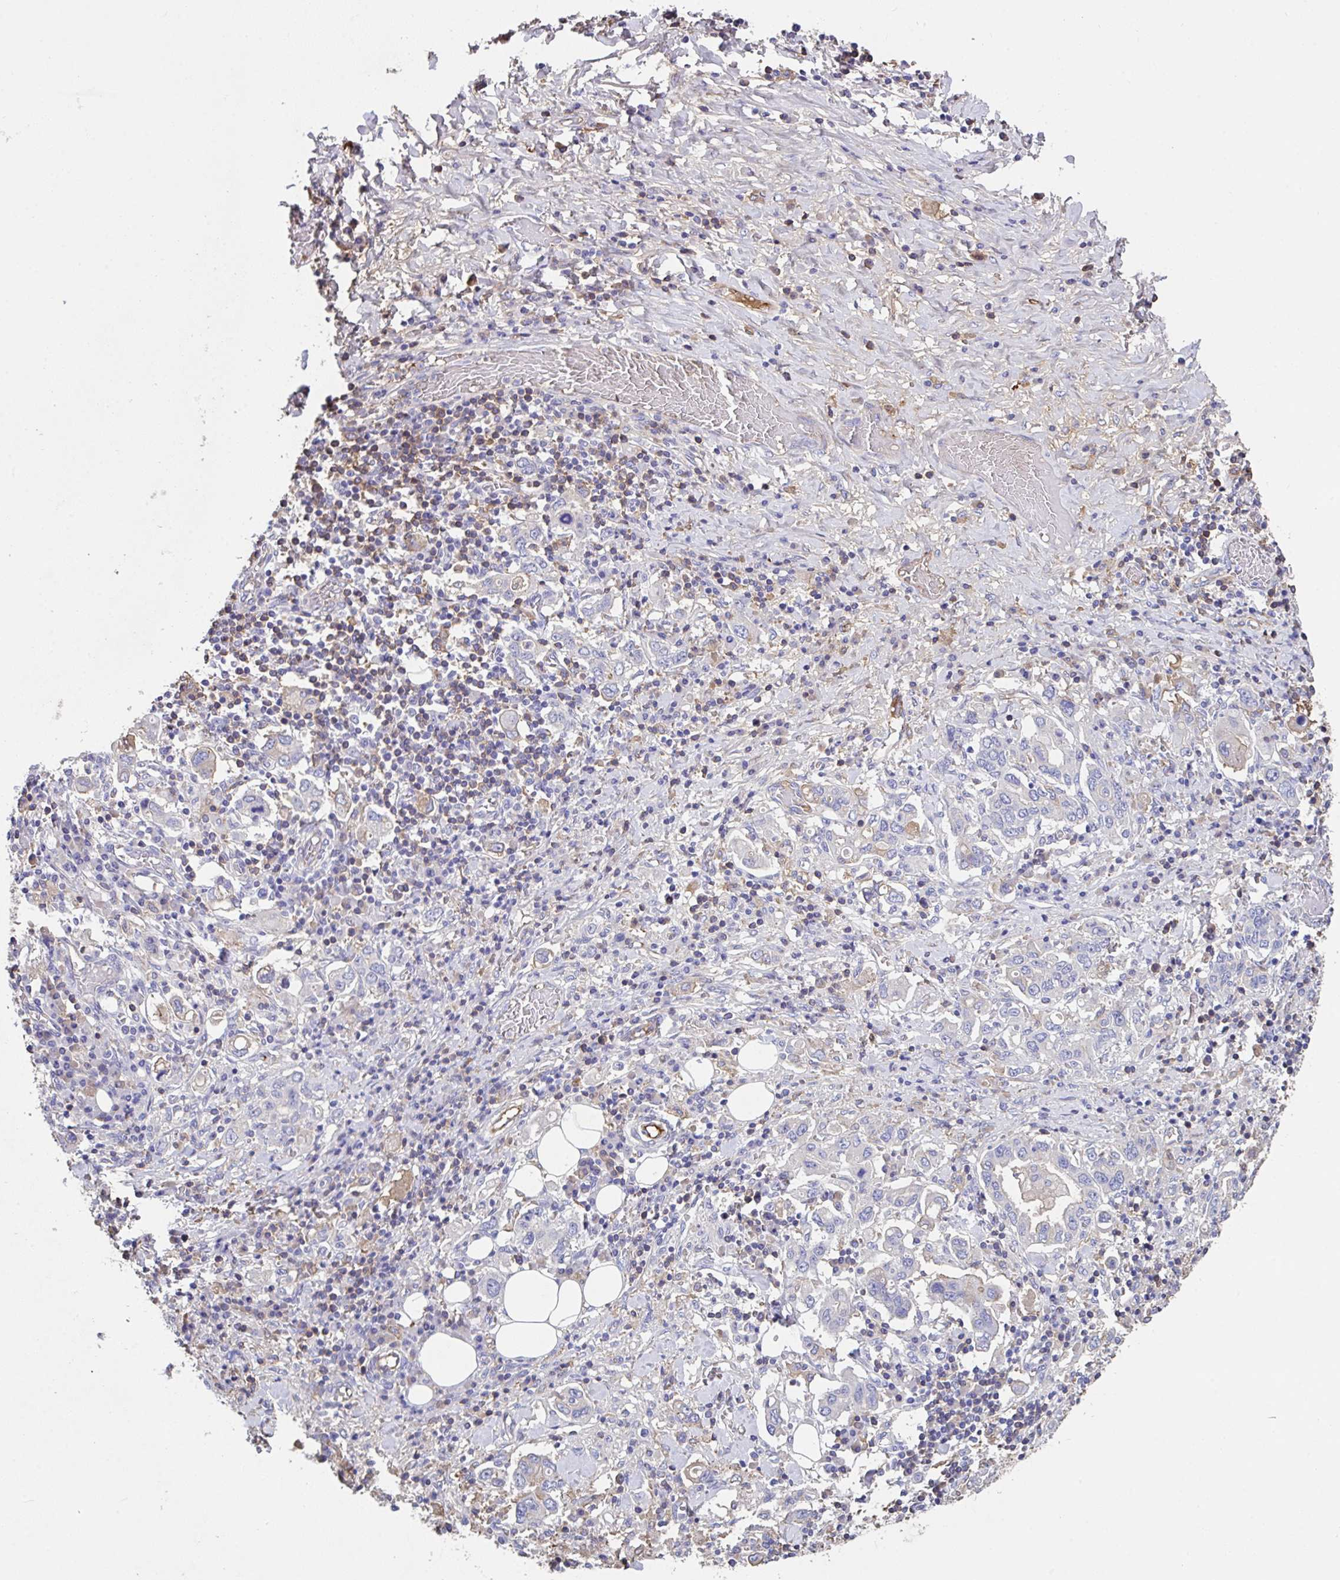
{"staining": {"intensity": "moderate", "quantity": "<25%", "location": "cytoplasmic/membranous"}, "tissue": "stomach cancer", "cell_type": "Tumor cells", "image_type": "cancer", "snomed": [{"axis": "morphology", "description": "Adenocarcinoma, NOS"}, {"axis": "topography", "description": "Stomach, upper"}, {"axis": "topography", "description": "Stomach"}], "caption": "A brown stain highlights moderate cytoplasmic/membranous staining of a protein in human stomach adenocarcinoma tumor cells.", "gene": "ZNF813", "patient": {"sex": "male", "age": 62}}